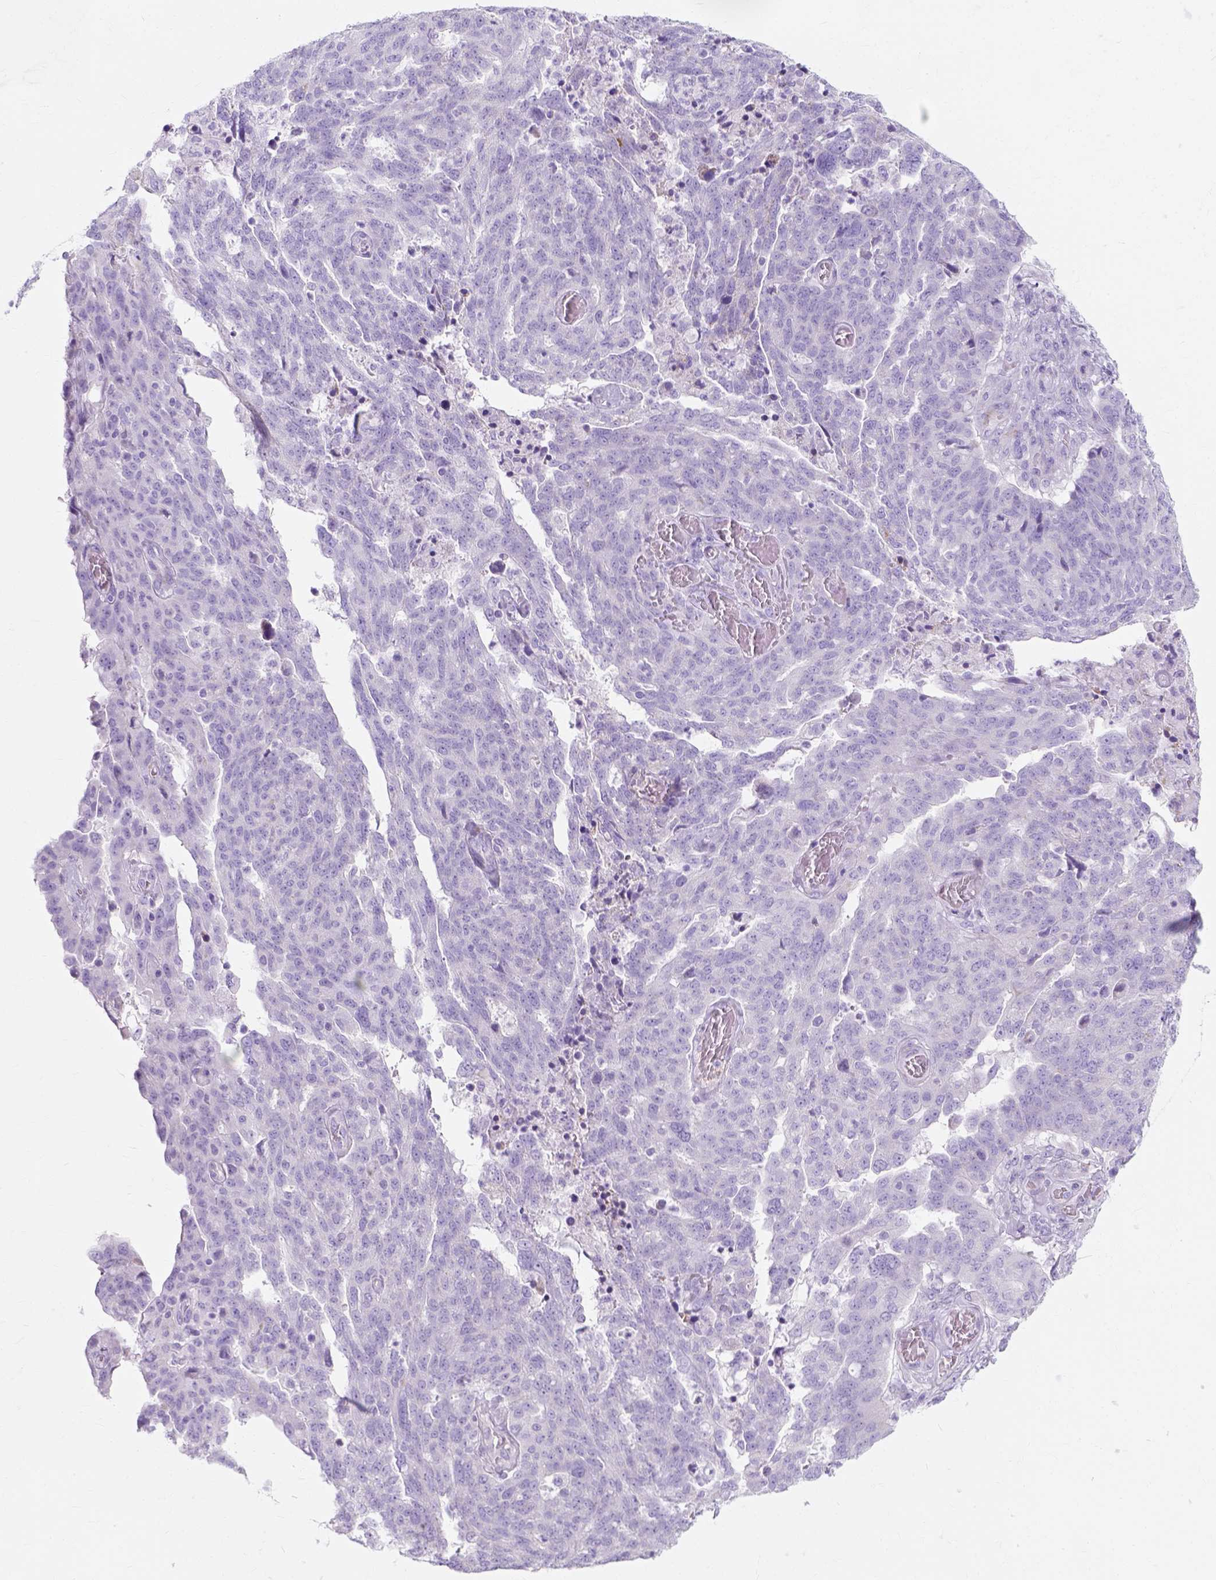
{"staining": {"intensity": "negative", "quantity": "none", "location": "none"}, "tissue": "ovarian cancer", "cell_type": "Tumor cells", "image_type": "cancer", "snomed": [{"axis": "morphology", "description": "Cystadenocarcinoma, serous, NOS"}, {"axis": "topography", "description": "Ovary"}], "caption": "Ovarian cancer (serous cystadenocarcinoma) was stained to show a protein in brown. There is no significant staining in tumor cells.", "gene": "MYH15", "patient": {"sex": "female", "age": 67}}